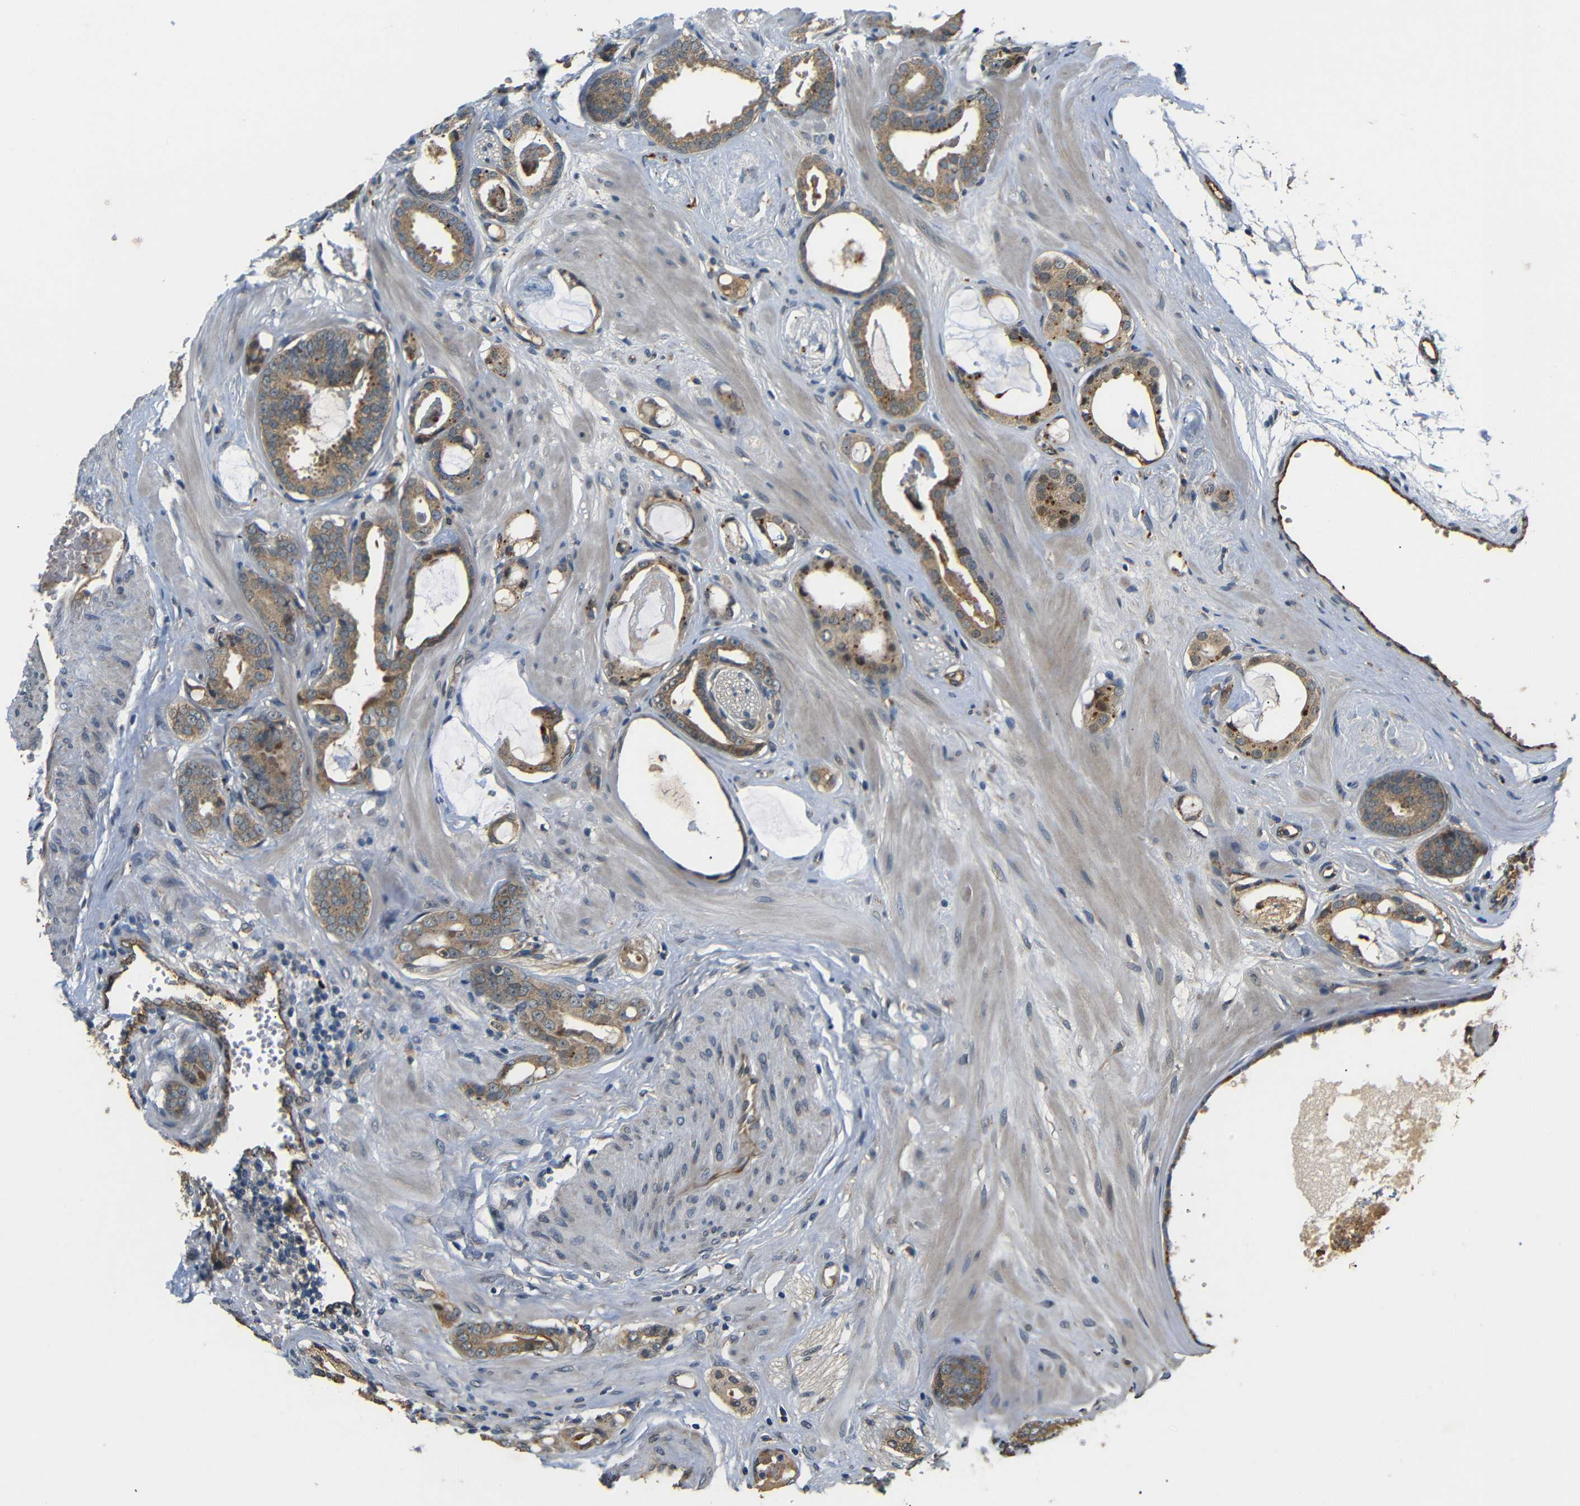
{"staining": {"intensity": "moderate", "quantity": ">75%", "location": "cytoplasmic/membranous"}, "tissue": "prostate cancer", "cell_type": "Tumor cells", "image_type": "cancer", "snomed": [{"axis": "morphology", "description": "Adenocarcinoma, Low grade"}, {"axis": "topography", "description": "Prostate"}], "caption": "Prostate cancer (adenocarcinoma (low-grade)) stained for a protein shows moderate cytoplasmic/membranous positivity in tumor cells. (DAB (3,3'-diaminobenzidine) = brown stain, brightfield microscopy at high magnification).", "gene": "ATP7A", "patient": {"sex": "male", "age": 53}}